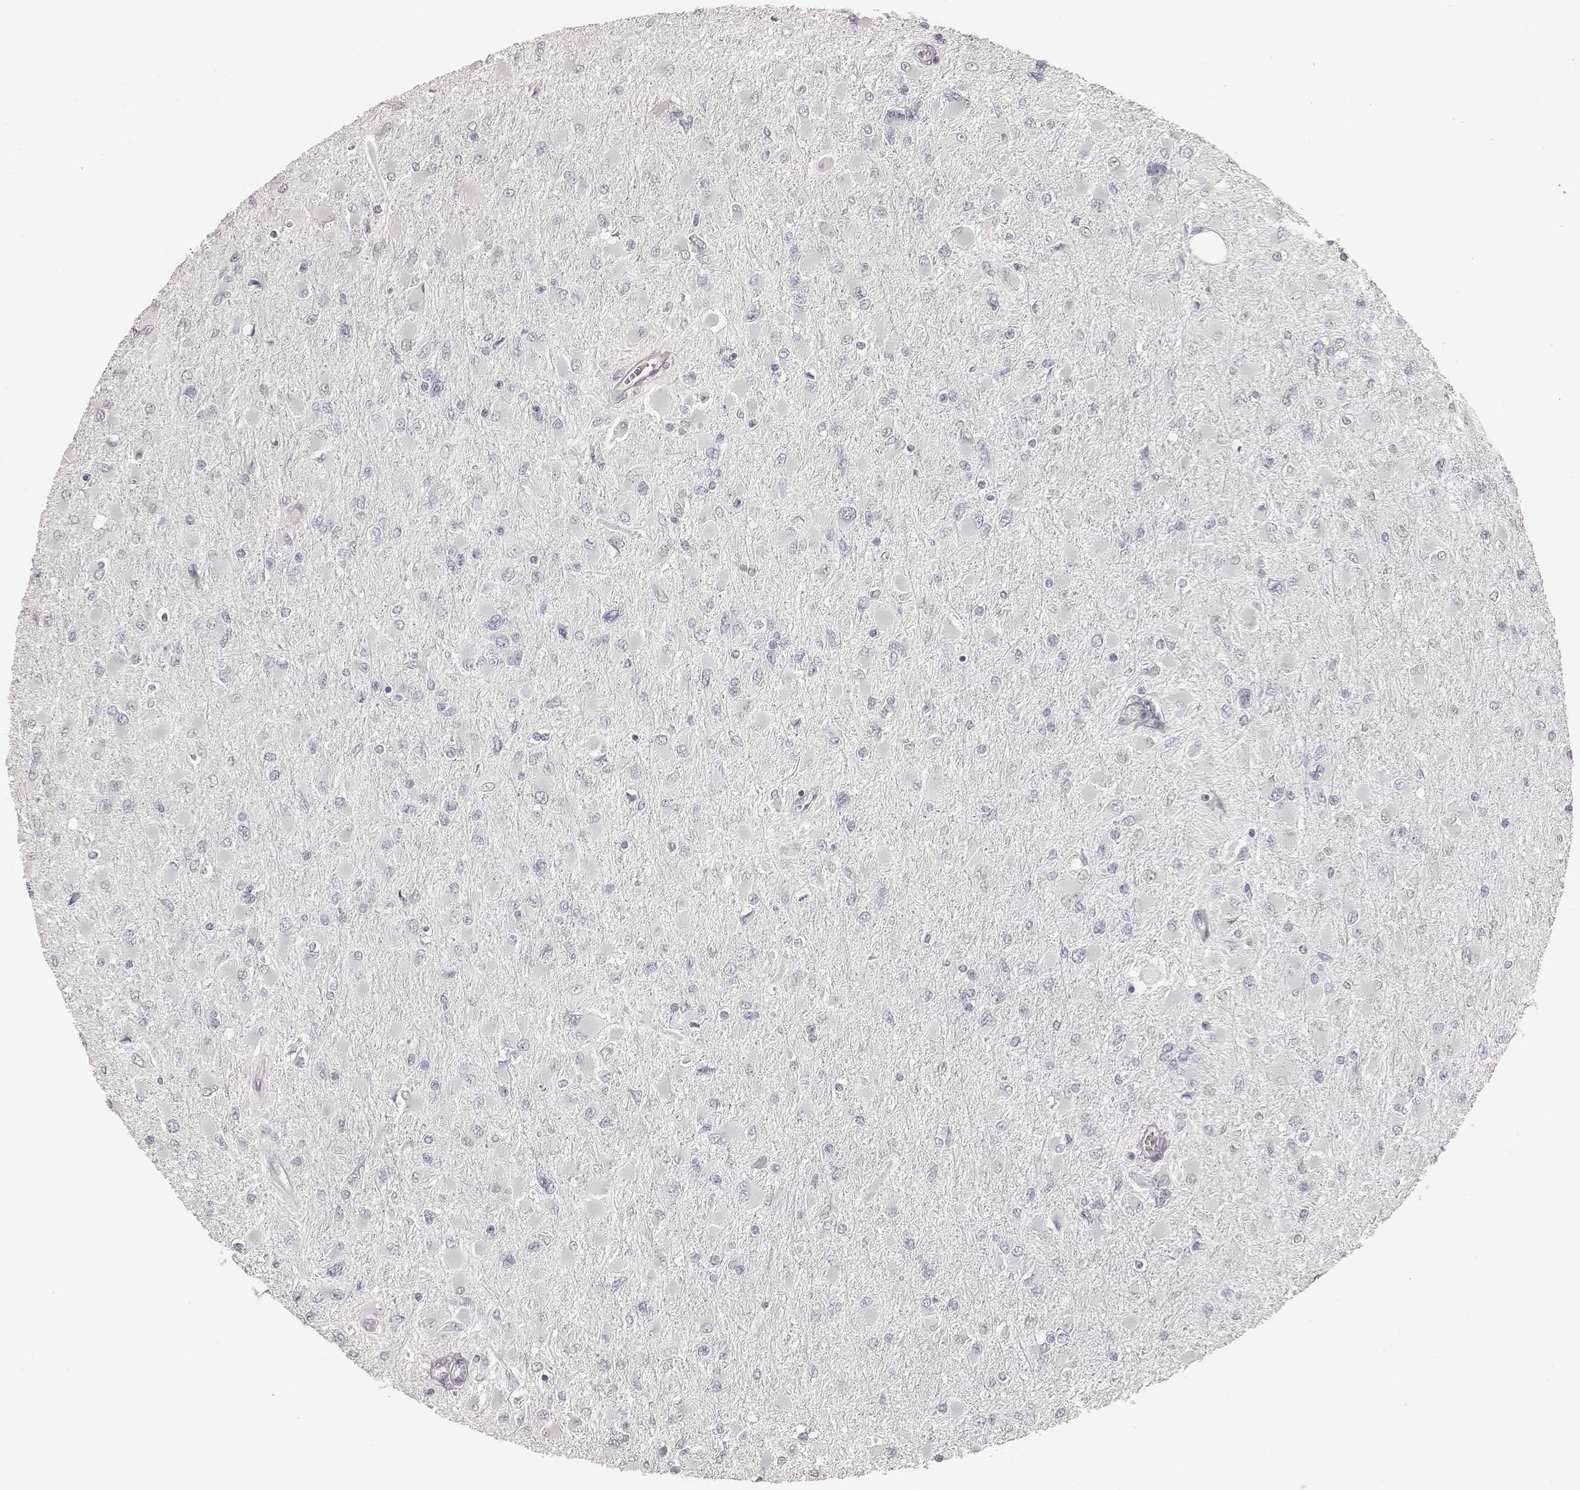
{"staining": {"intensity": "negative", "quantity": "none", "location": "none"}, "tissue": "glioma", "cell_type": "Tumor cells", "image_type": "cancer", "snomed": [{"axis": "morphology", "description": "Glioma, malignant, High grade"}, {"axis": "topography", "description": "Cerebral cortex"}], "caption": "There is no significant staining in tumor cells of glioma.", "gene": "HNF4G", "patient": {"sex": "female", "age": 36}}